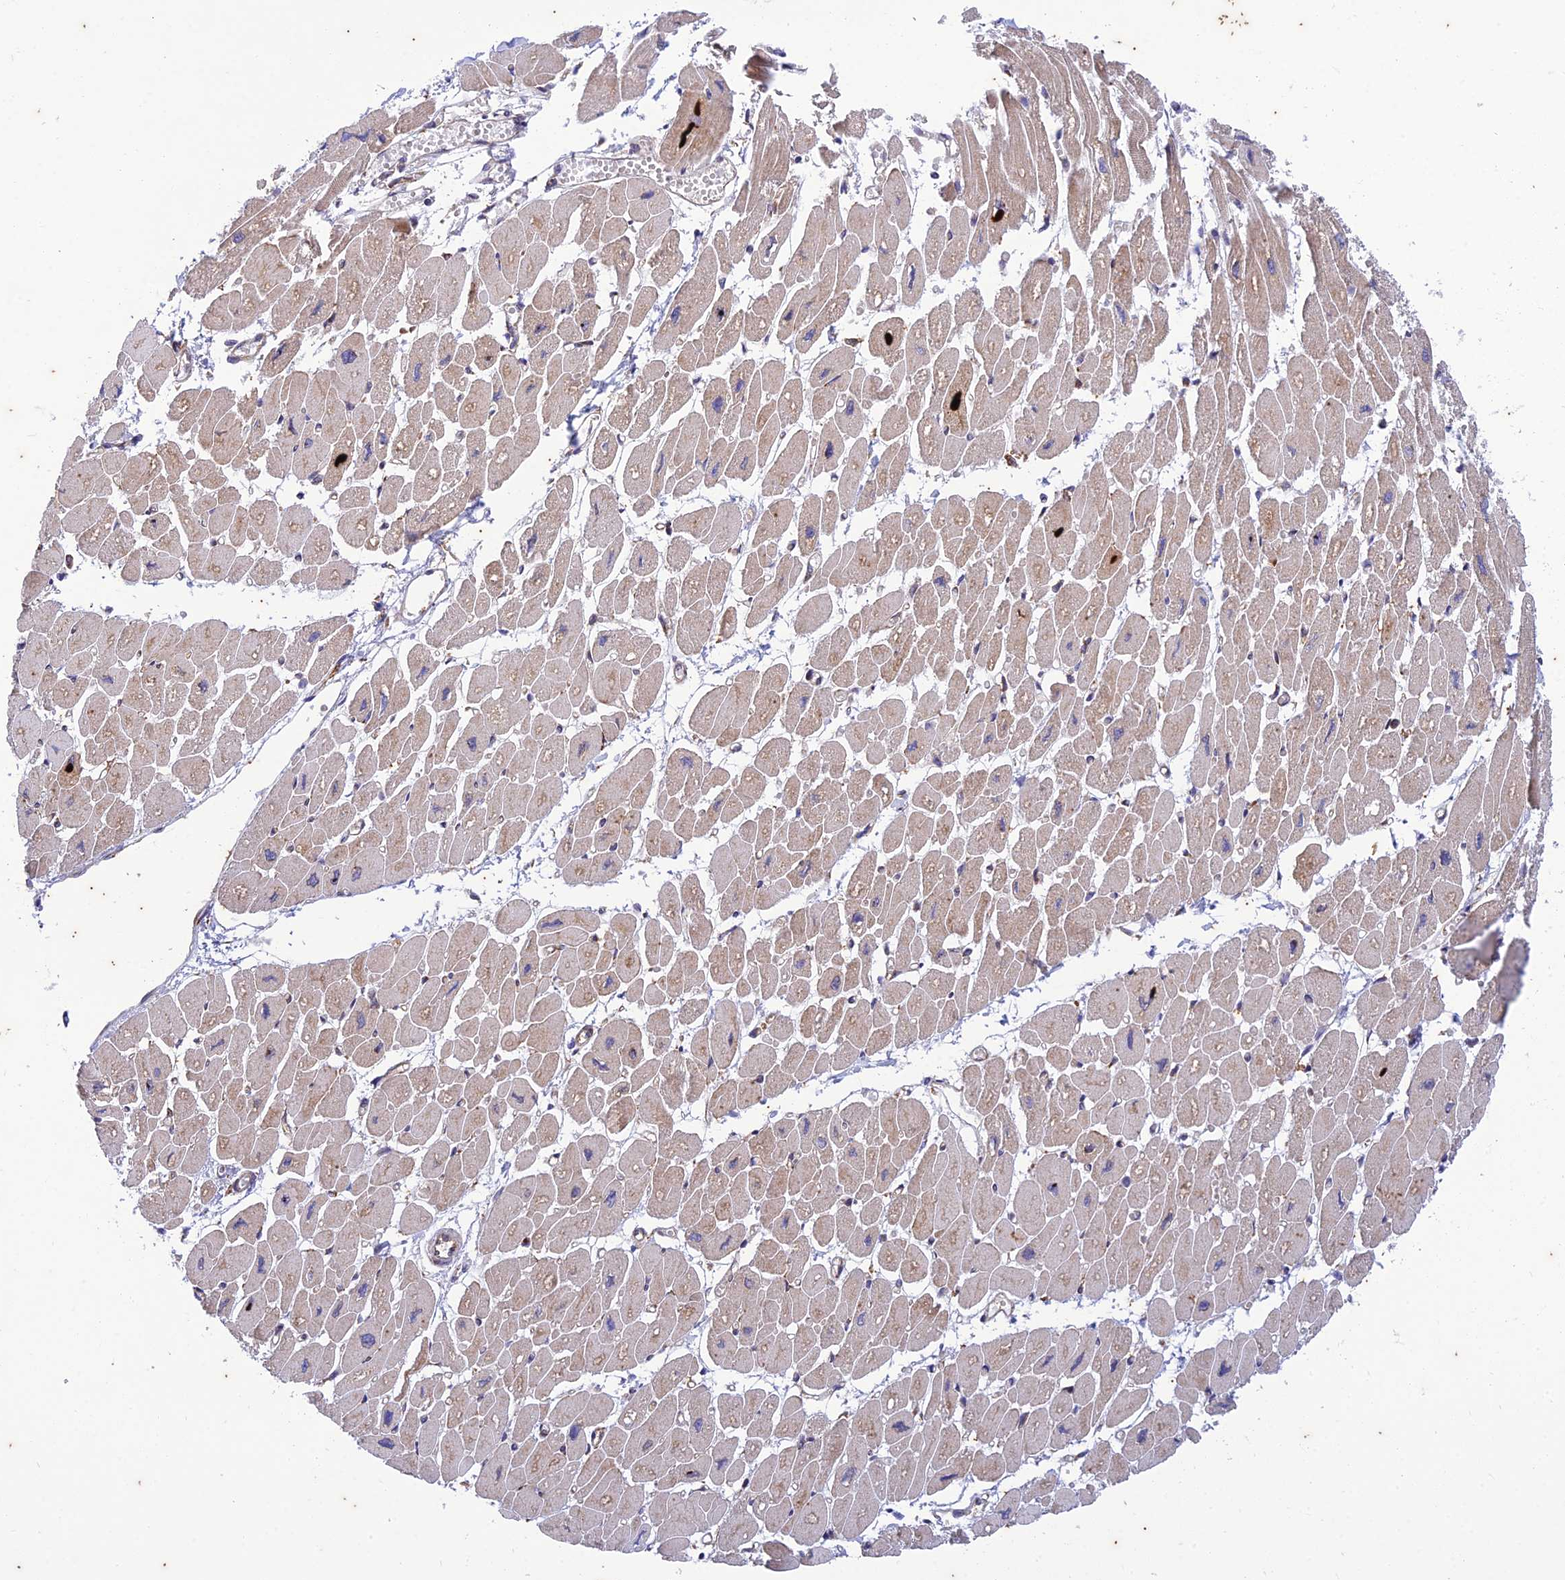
{"staining": {"intensity": "moderate", "quantity": "25%-75%", "location": "cytoplasmic/membranous"}, "tissue": "heart muscle", "cell_type": "Cardiomyocytes", "image_type": "normal", "snomed": [{"axis": "morphology", "description": "Normal tissue, NOS"}, {"axis": "topography", "description": "Heart"}], "caption": "Brown immunohistochemical staining in normal human heart muscle demonstrates moderate cytoplasmic/membranous positivity in about 25%-75% of cardiomyocytes.", "gene": "PIMREG", "patient": {"sex": "female", "age": 54}}